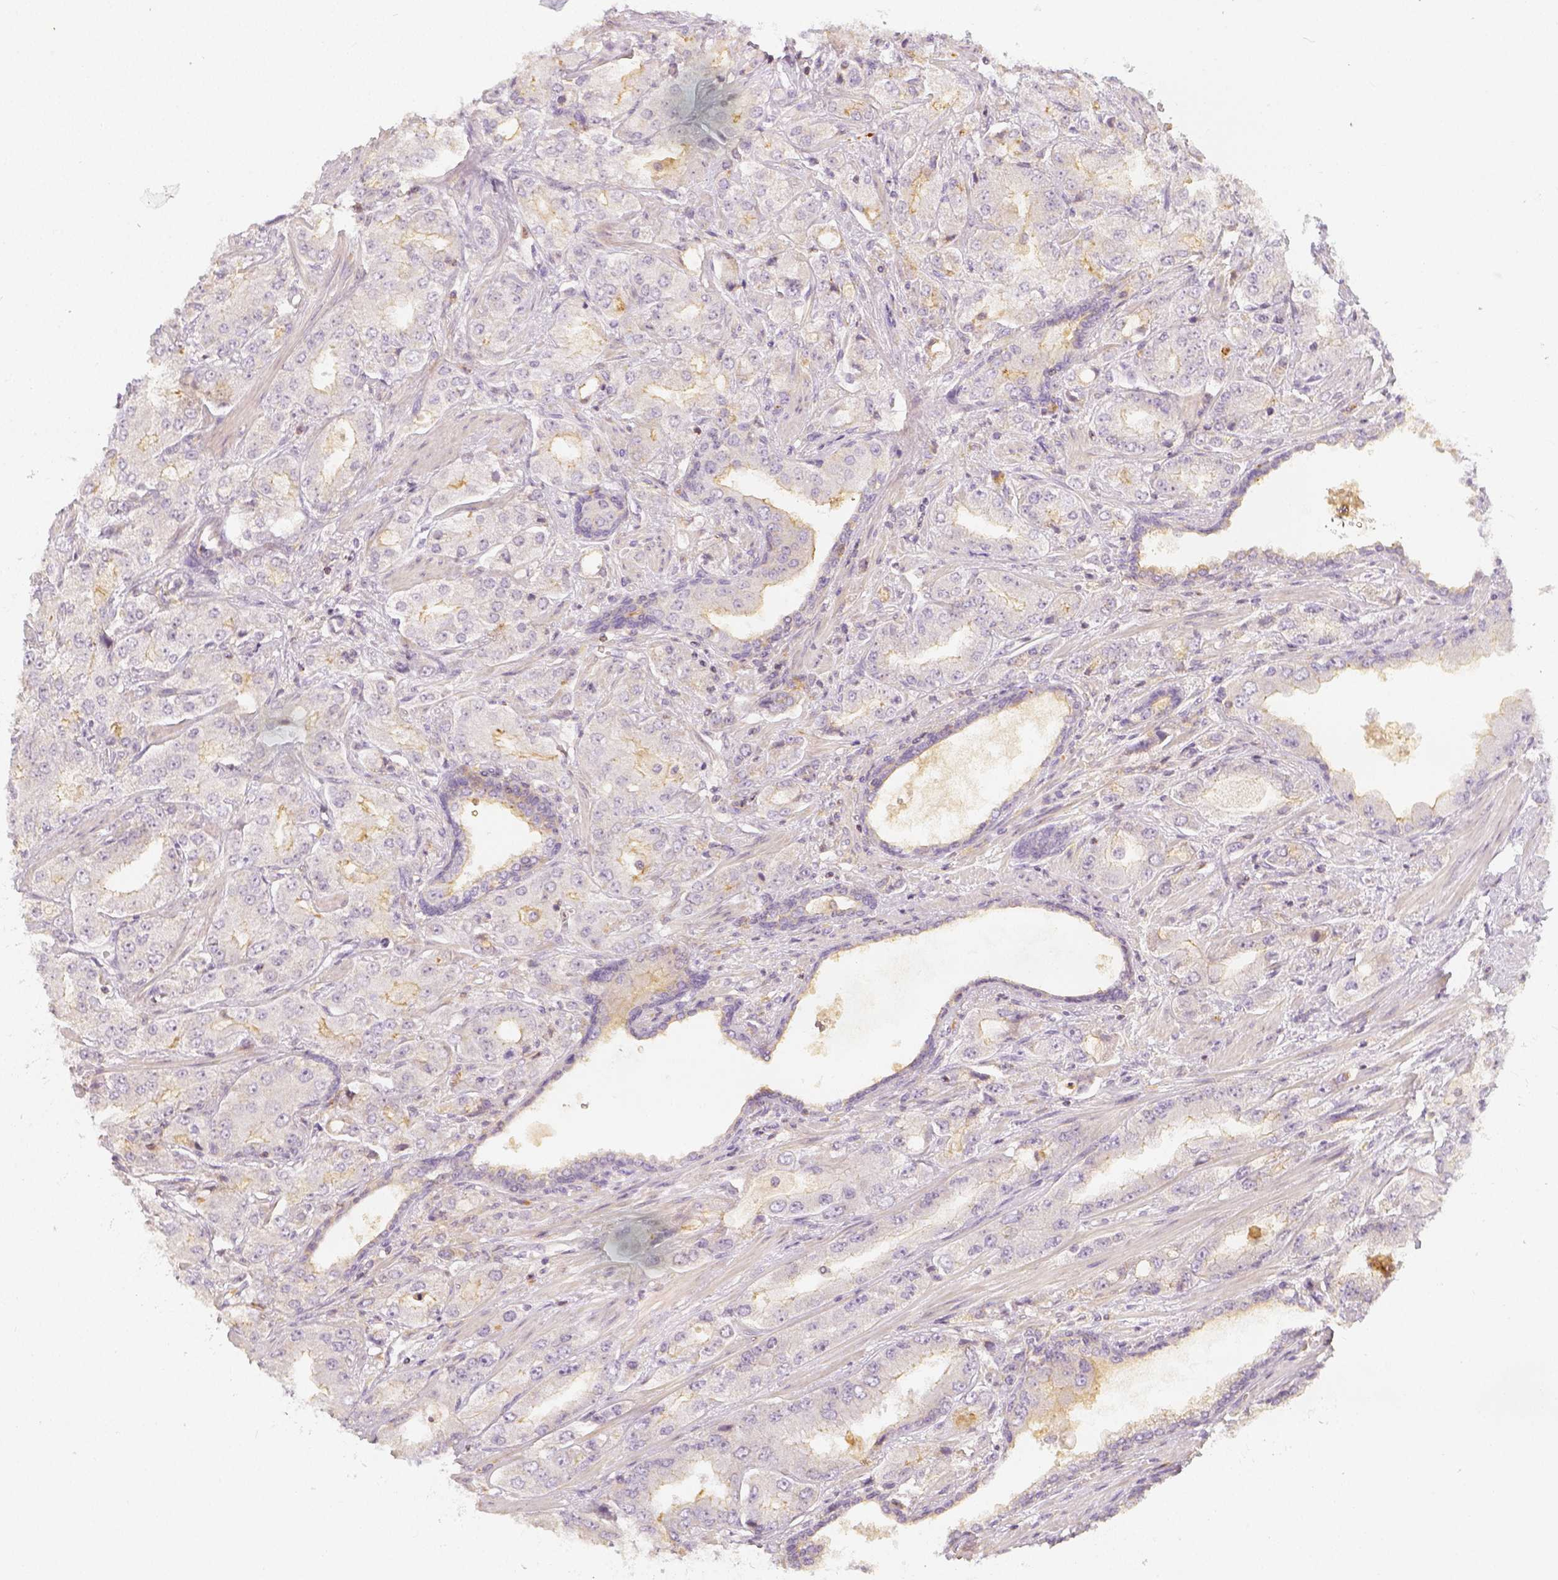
{"staining": {"intensity": "weak", "quantity": "<25%", "location": "cytoplasmic/membranous"}, "tissue": "prostate cancer", "cell_type": "Tumor cells", "image_type": "cancer", "snomed": [{"axis": "morphology", "description": "Adenocarcinoma, Low grade"}, {"axis": "topography", "description": "Prostate"}], "caption": "Photomicrograph shows no significant protein positivity in tumor cells of adenocarcinoma (low-grade) (prostate).", "gene": "PTPRJ", "patient": {"sex": "male", "age": 60}}